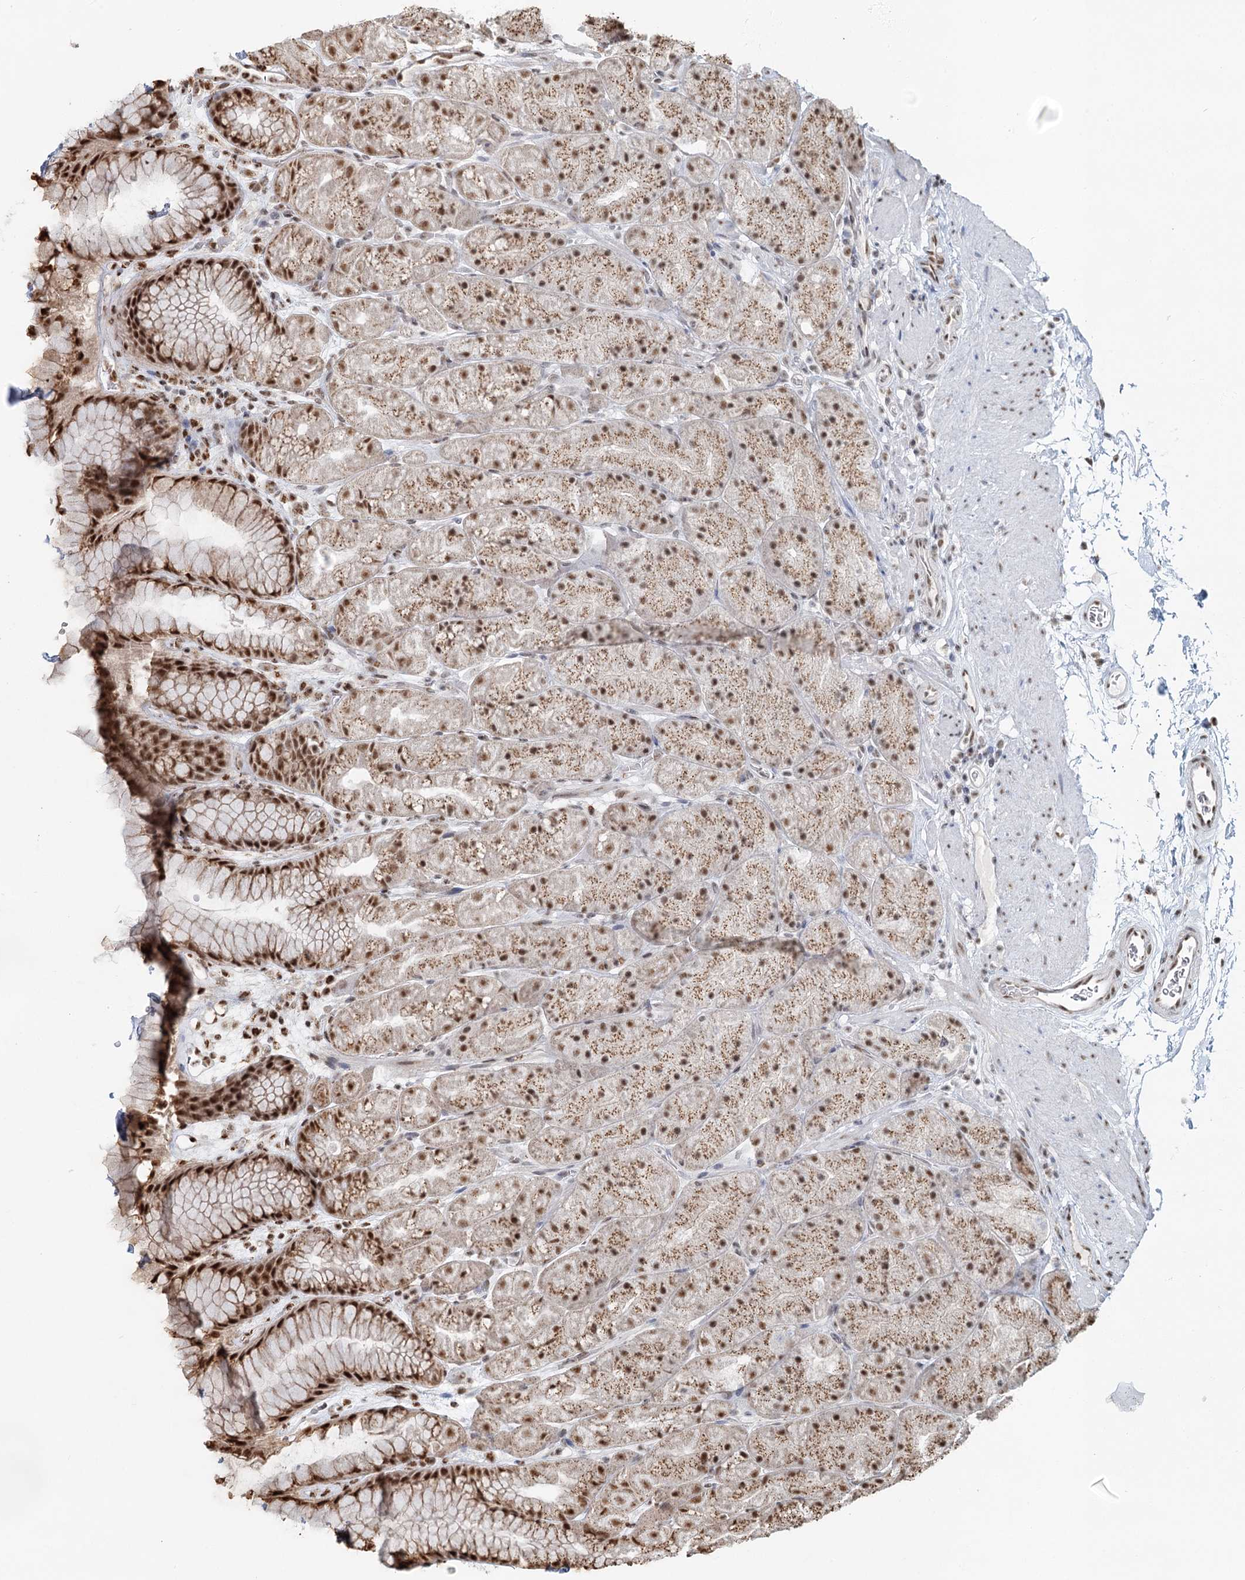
{"staining": {"intensity": "strong", "quantity": "25%-75%", "location": "nuclear"}, "tissue": "stomach", "cell_type": "Glandular cells", "image_type": "normal", "snomed": [{"axis": "morphology", "description": "Normal tissue, NOS"}, {"axis": "topography", "description": "Stomach, upper"}, {"axis": "topography", "description": "Stomach, lower"}], "caption": "Protein expression analysis of benign human stomach reveals strong nuclear positivity in approximately 25%-75% of glandular cells.", "gene": "GPALPP1", "patient": {"sex": "male", "age": 67}}